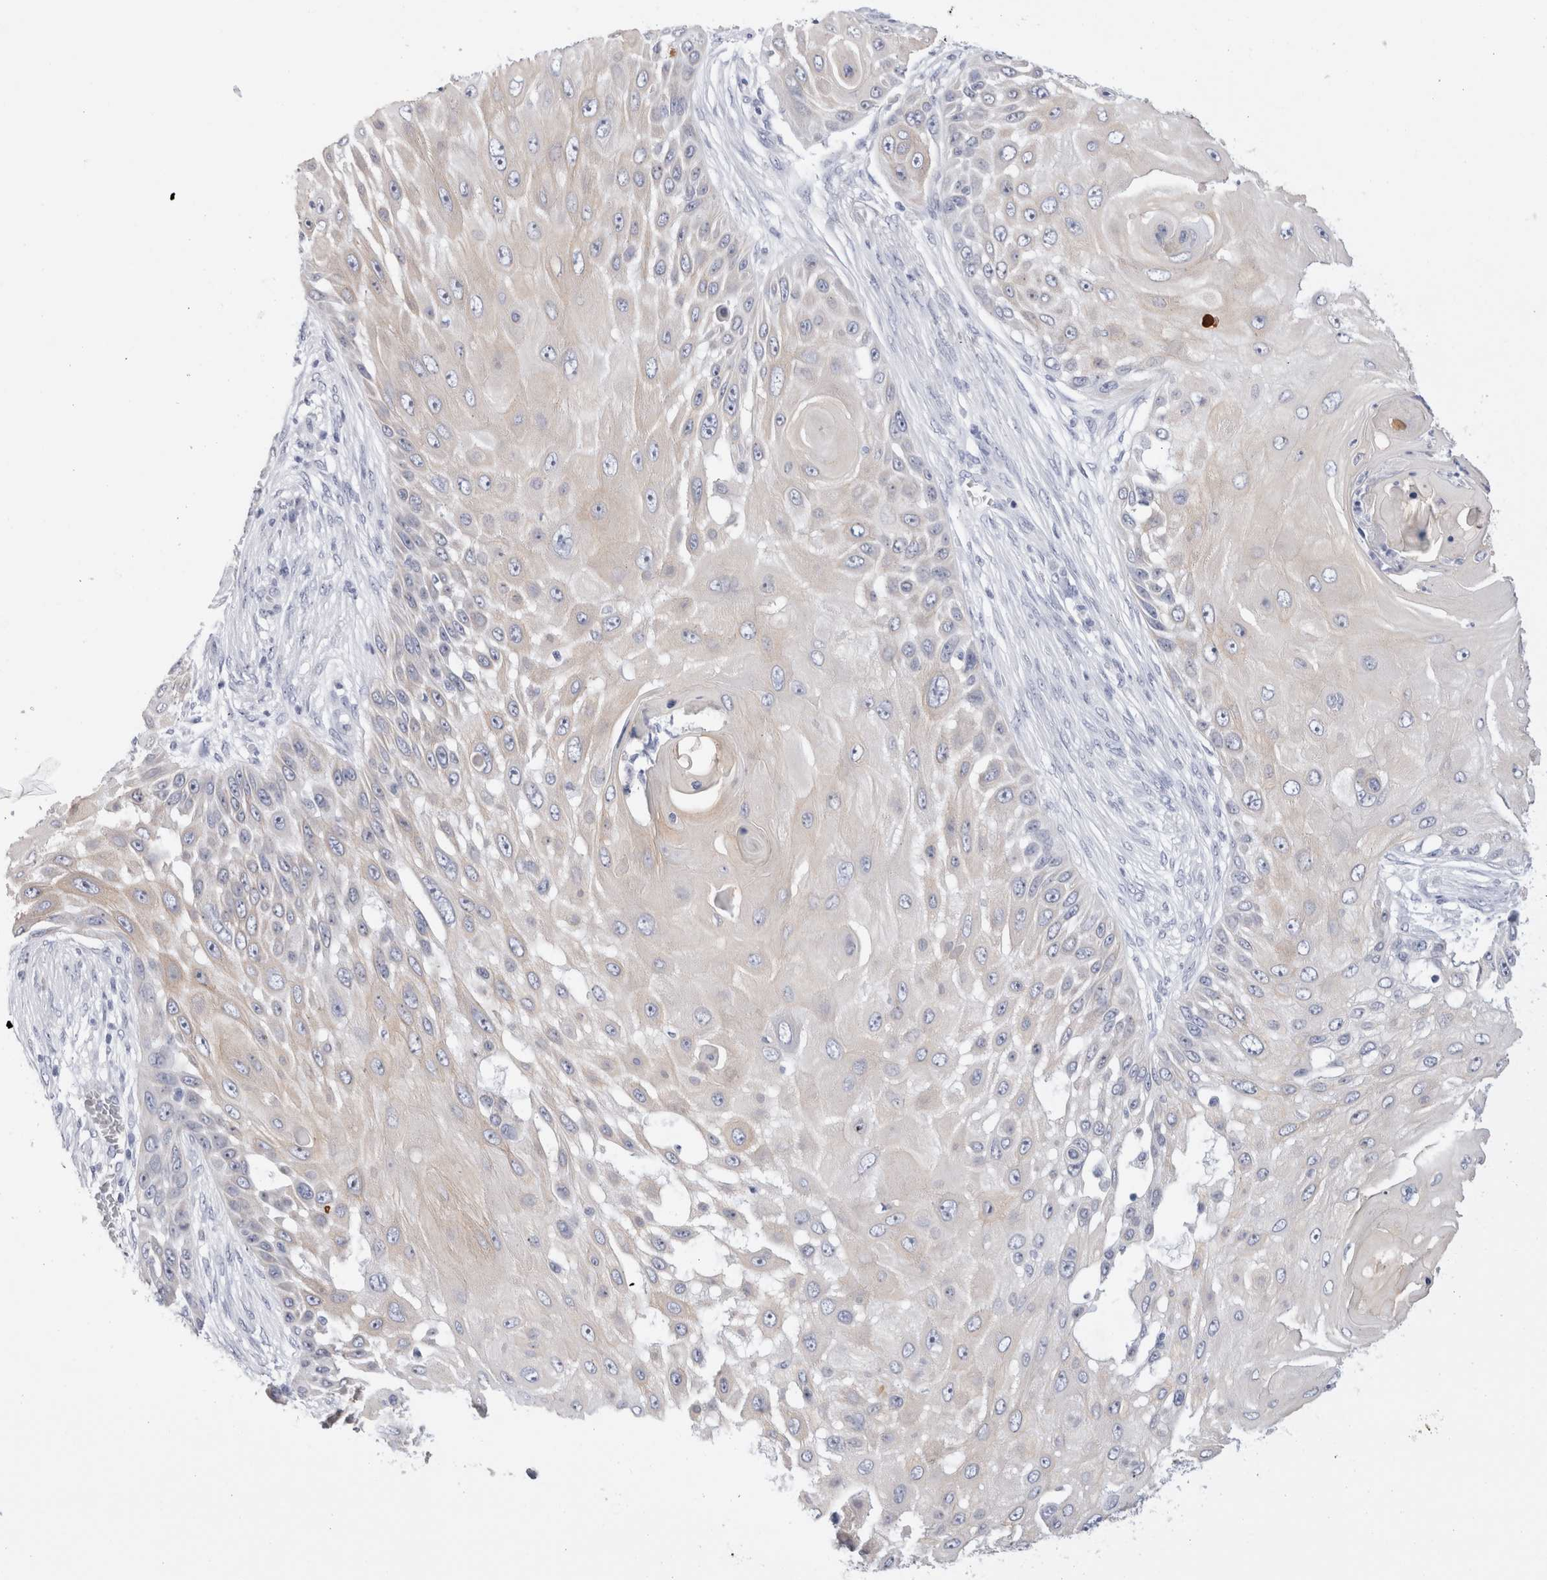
{"staining": {"intensity": "weak", "quantity": "<25%", "location": "cytoplasmic/membranous"}, "tissue": "skin cancer", "cell_type": "Tumor cells", "image_type": "cancer", "snomed": [{"axis": "morphology", "description": "Squamous cell carcinoma, NOS"}, {"axis": "topography", "description": "Skin"}], "caption": "Tumor cells are negative for brown protein staining in skin cancer (squamous cell carcinoma).", "gene": "MUC15", "patient": {"sex": "female", "age": 44}}